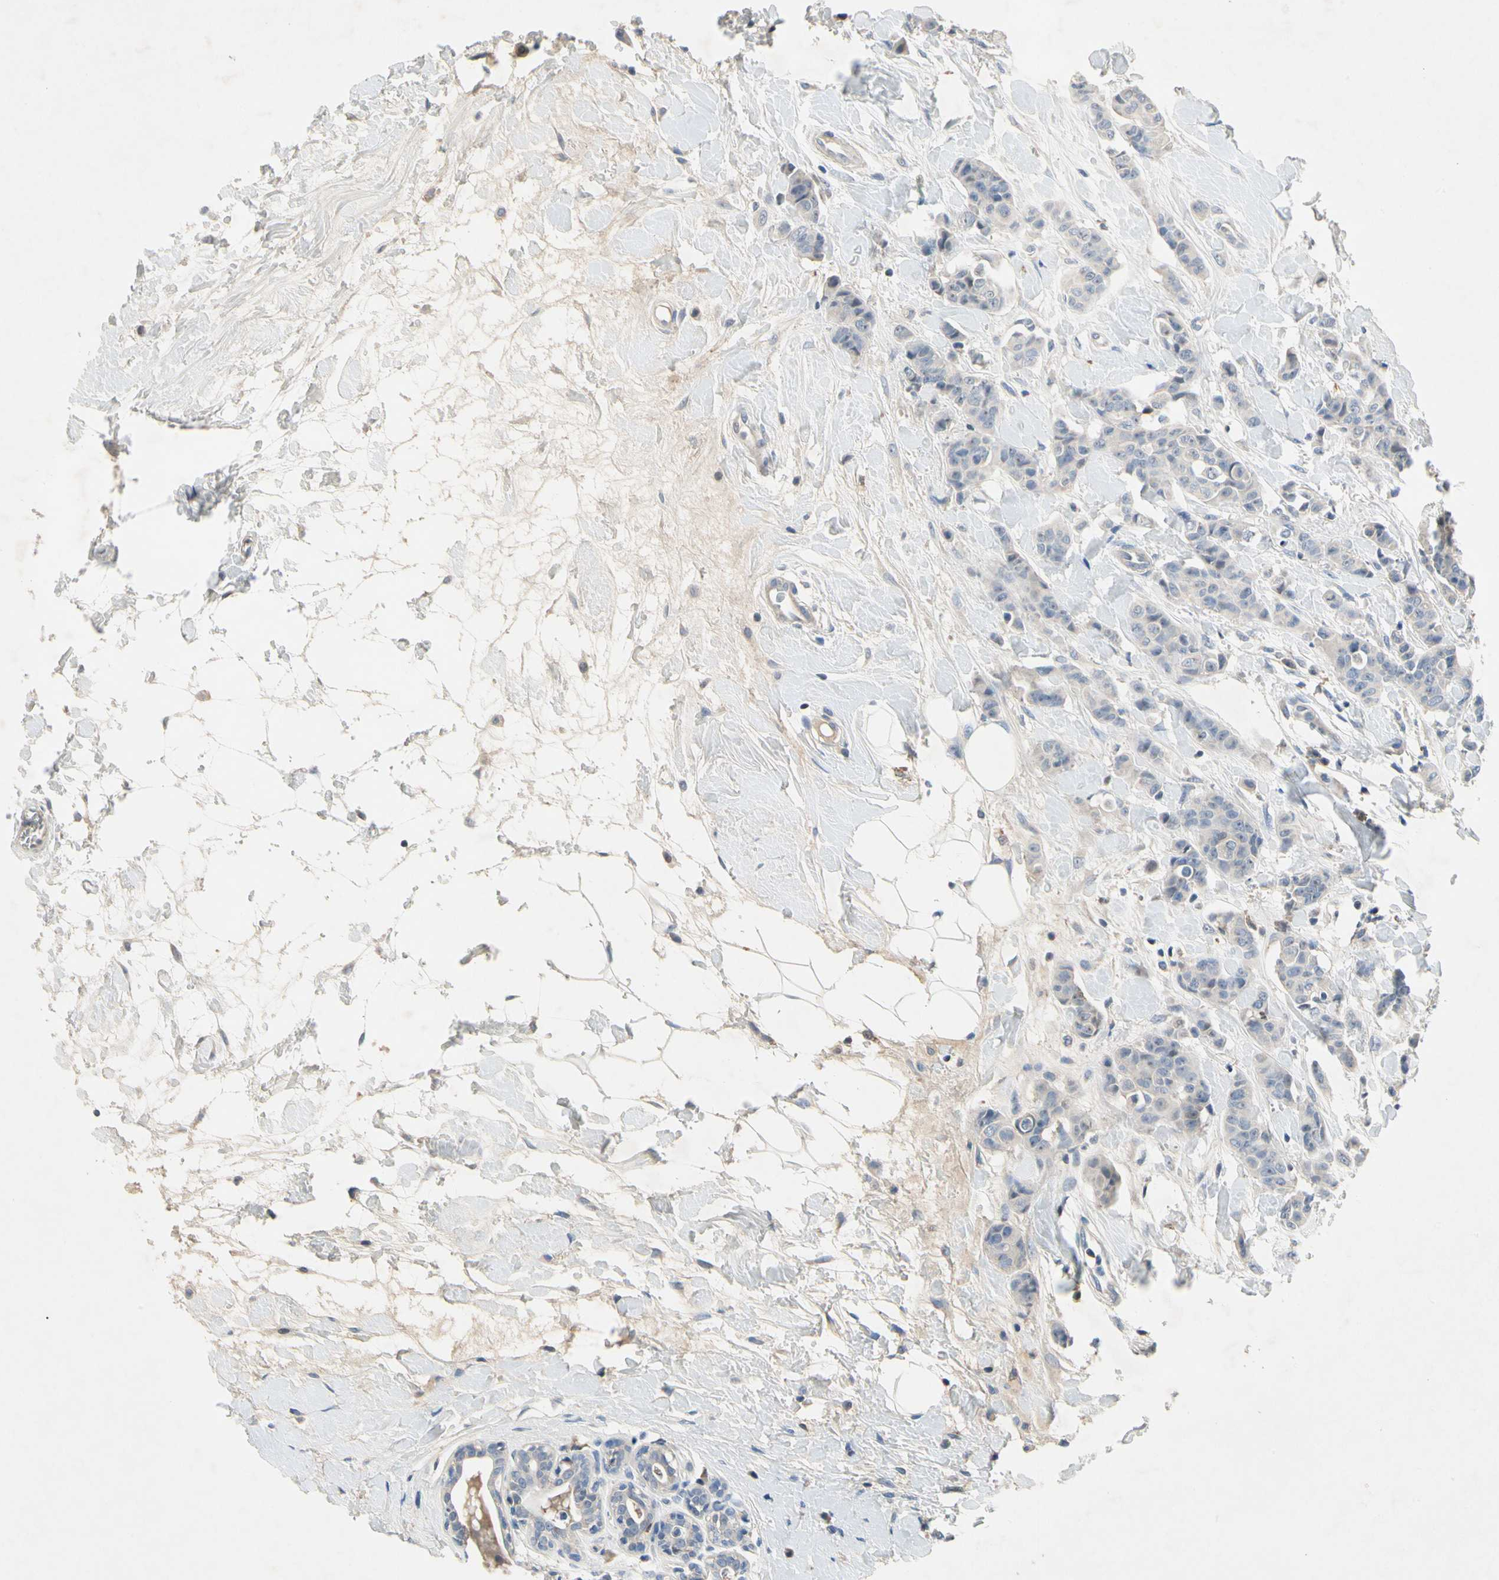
{"staining": {"intensity": "negative", "quantity": "none", "location": "none"}, "tissue": "breast cancer", "cell_type": "Tumor cells", "image_type": "cancer", "snomed": [{"axis": "morphology", "description": "Normal tissue, NOS"}, {"axis": "morphology", "description": "Duct carcinoma"}, {"axis": "topography", "description": "Breast"}], "caption": "Immunohistochemistry (IHC) of breast cancer (intraductal carcinoma) displays no staining in tumor cells.", "gene": "GAS6", "patient": {"sex": "female", "age": 40}}